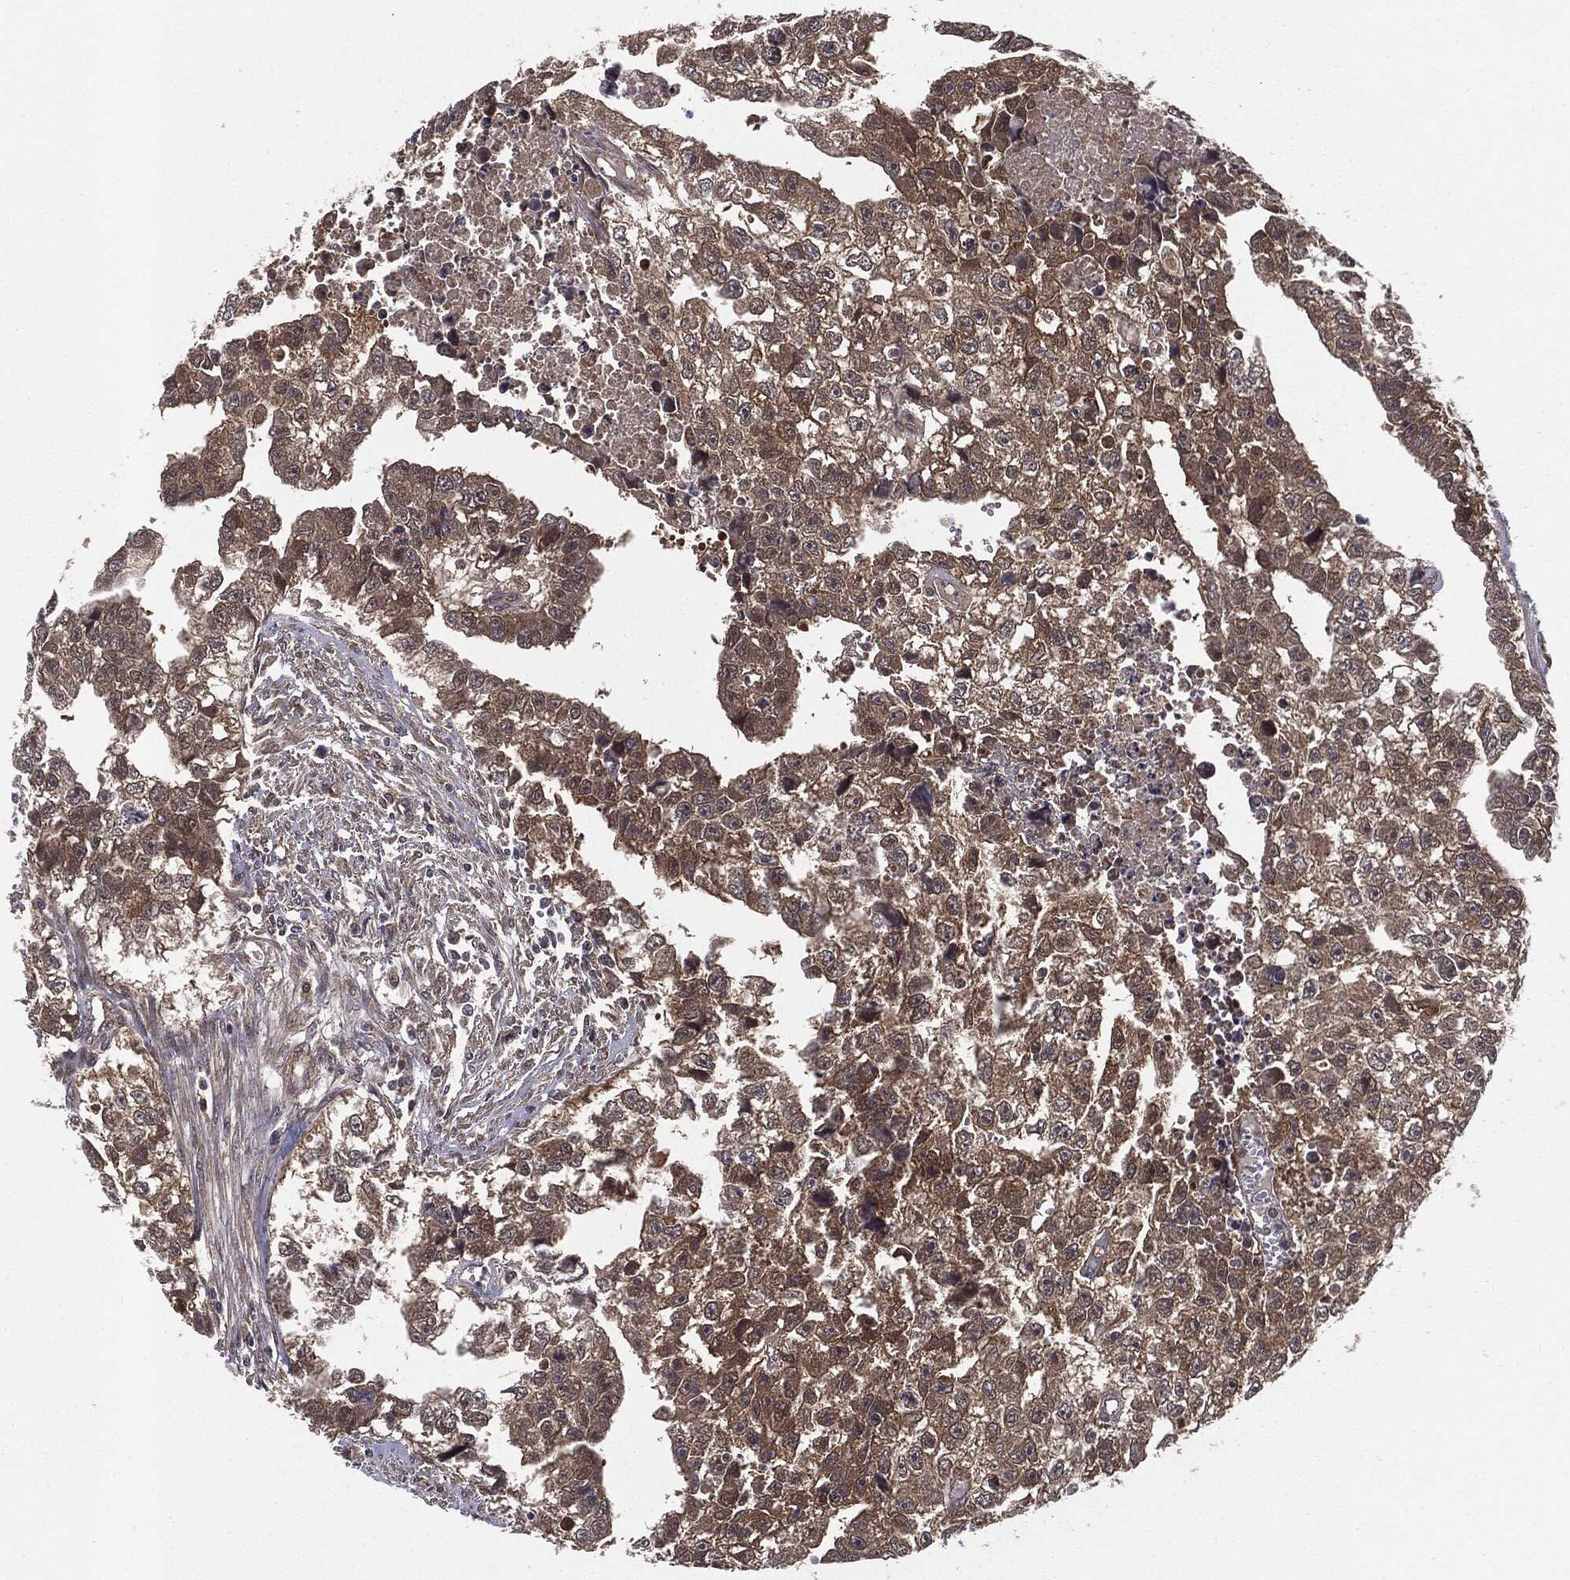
{"staining": {"intensity": "moderate", "quantity": ">75%", "location": "cytoplasmic/membranous"}, "tissue": "testis cancer", "cell_type": "Tumor cells", "image_type": "cancer", "snomed": [{"axis": "morphology", "description": "Carcinoma, Embryonal, NOS"}, {"axis": "morphology", "description": "Teratoma, malignant, NOS"}, {"axis": "topography", "description": "Testis"}], "caption": "A high-resolution photomicrograph shows immunohistochemistry staining of testis cancer (embryonal carcinoma), which reveals moderate cytoplasmic/membranous expression in approximately >75% of tumor cells. The staining was performed using DAB, with brown indicating positive protein expression. Nuclei are stained blue with hematoxylin.", "gene": "KRT7", "patient": {"sex": "male", "age": 44}}